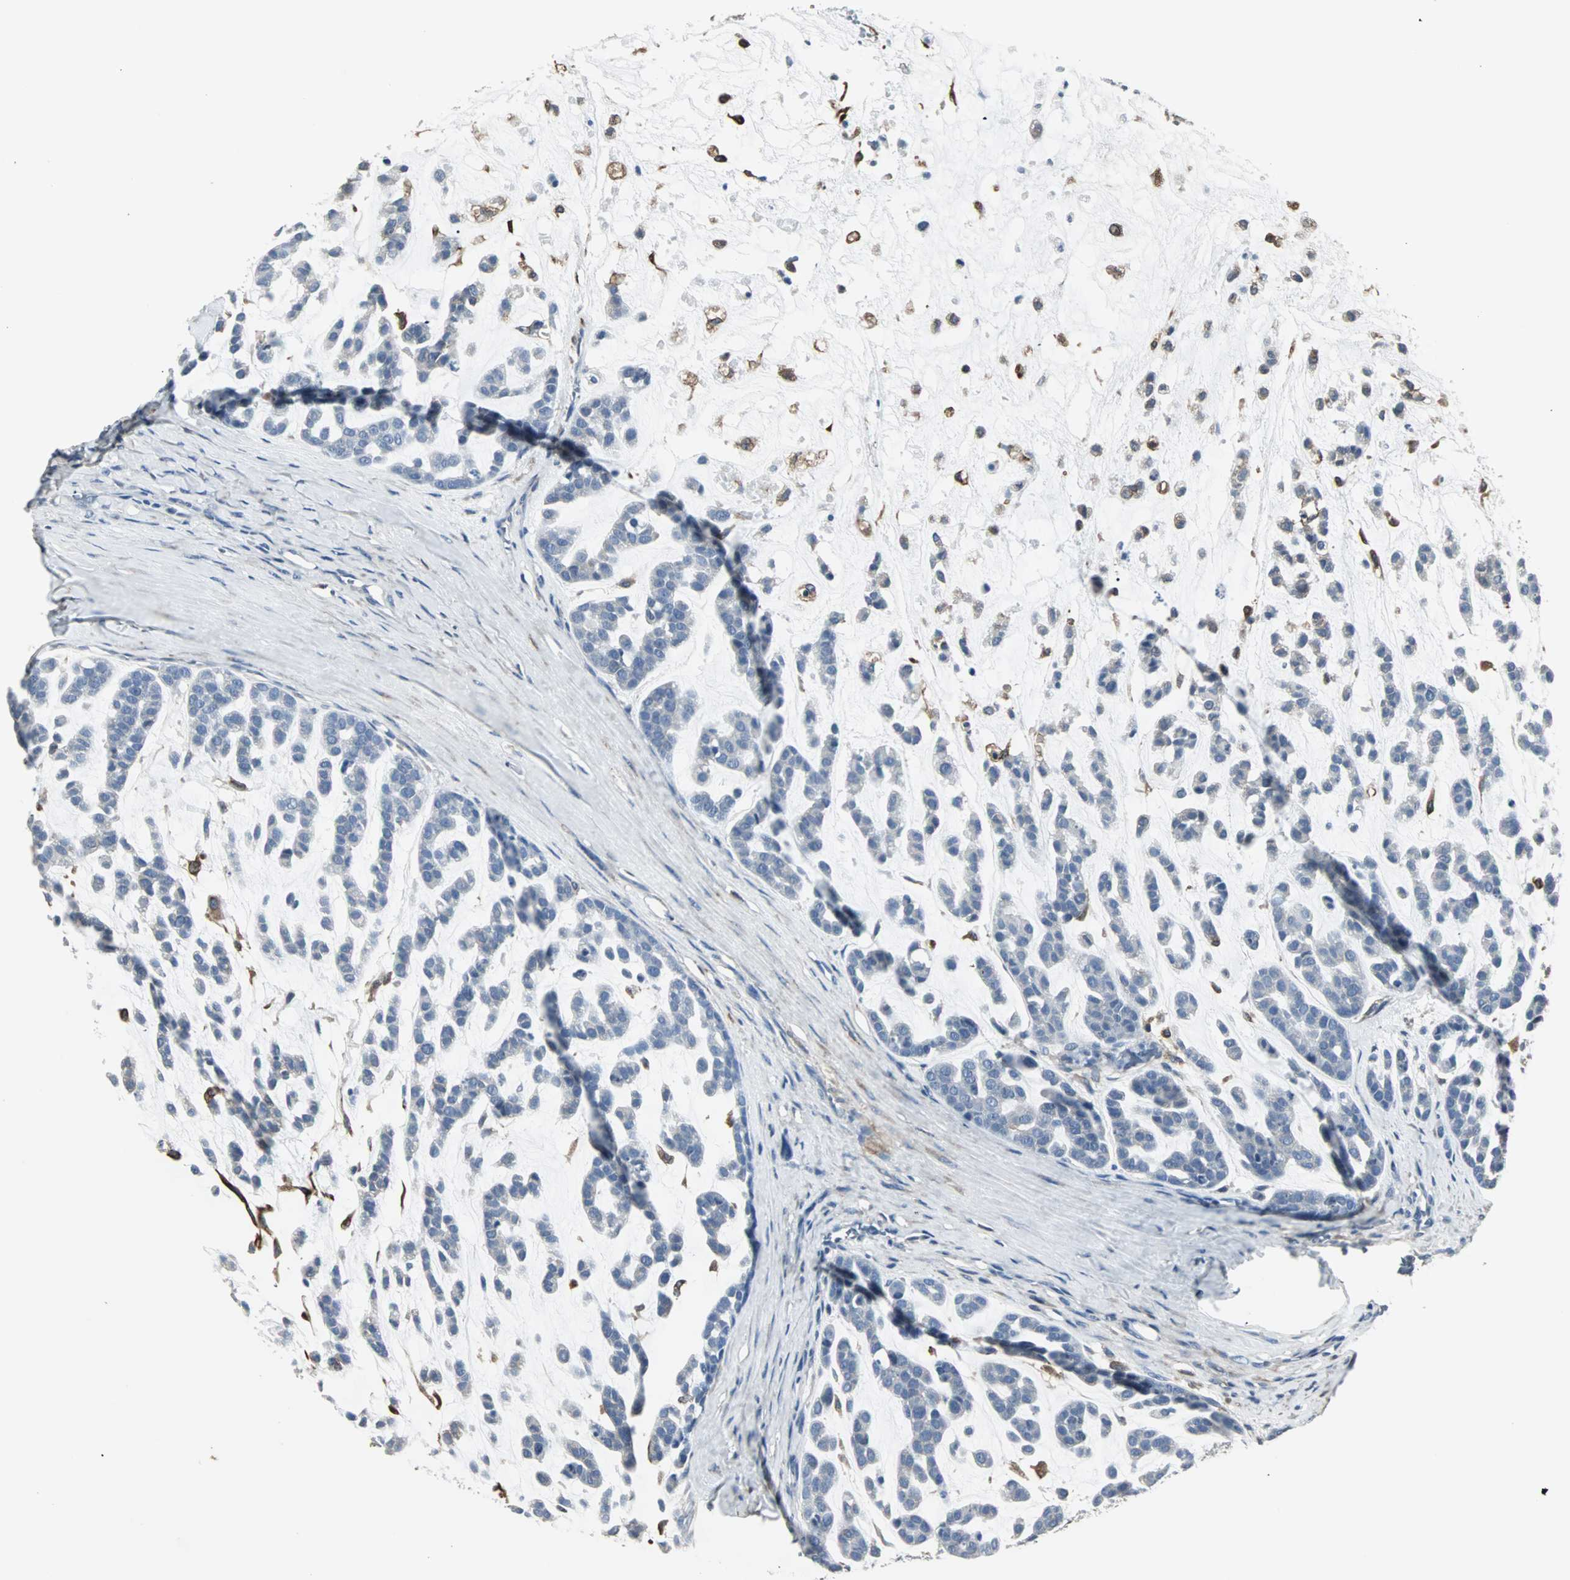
{"staining": {"intensity": "negative", "quantity": "none", "location": "none"}, "tissue": "head and neck cancer", "cell_type": "Tumor cells", "image_type": "cancer", "snomed": [{"axis": "morphology", "description": "Adenocarcinoma, NOS"}, {"axis": "morphology", "description": "Adenoma, NOS"}, {"axis": "topography", "description": "Head-Neck"}], "caption": "Image shows no protein staining in tumor cells of head and neck cancer (adenoma) tissue.", "gene": "LRRFIP1", "patient": {"sex": "female", "age": 55}}